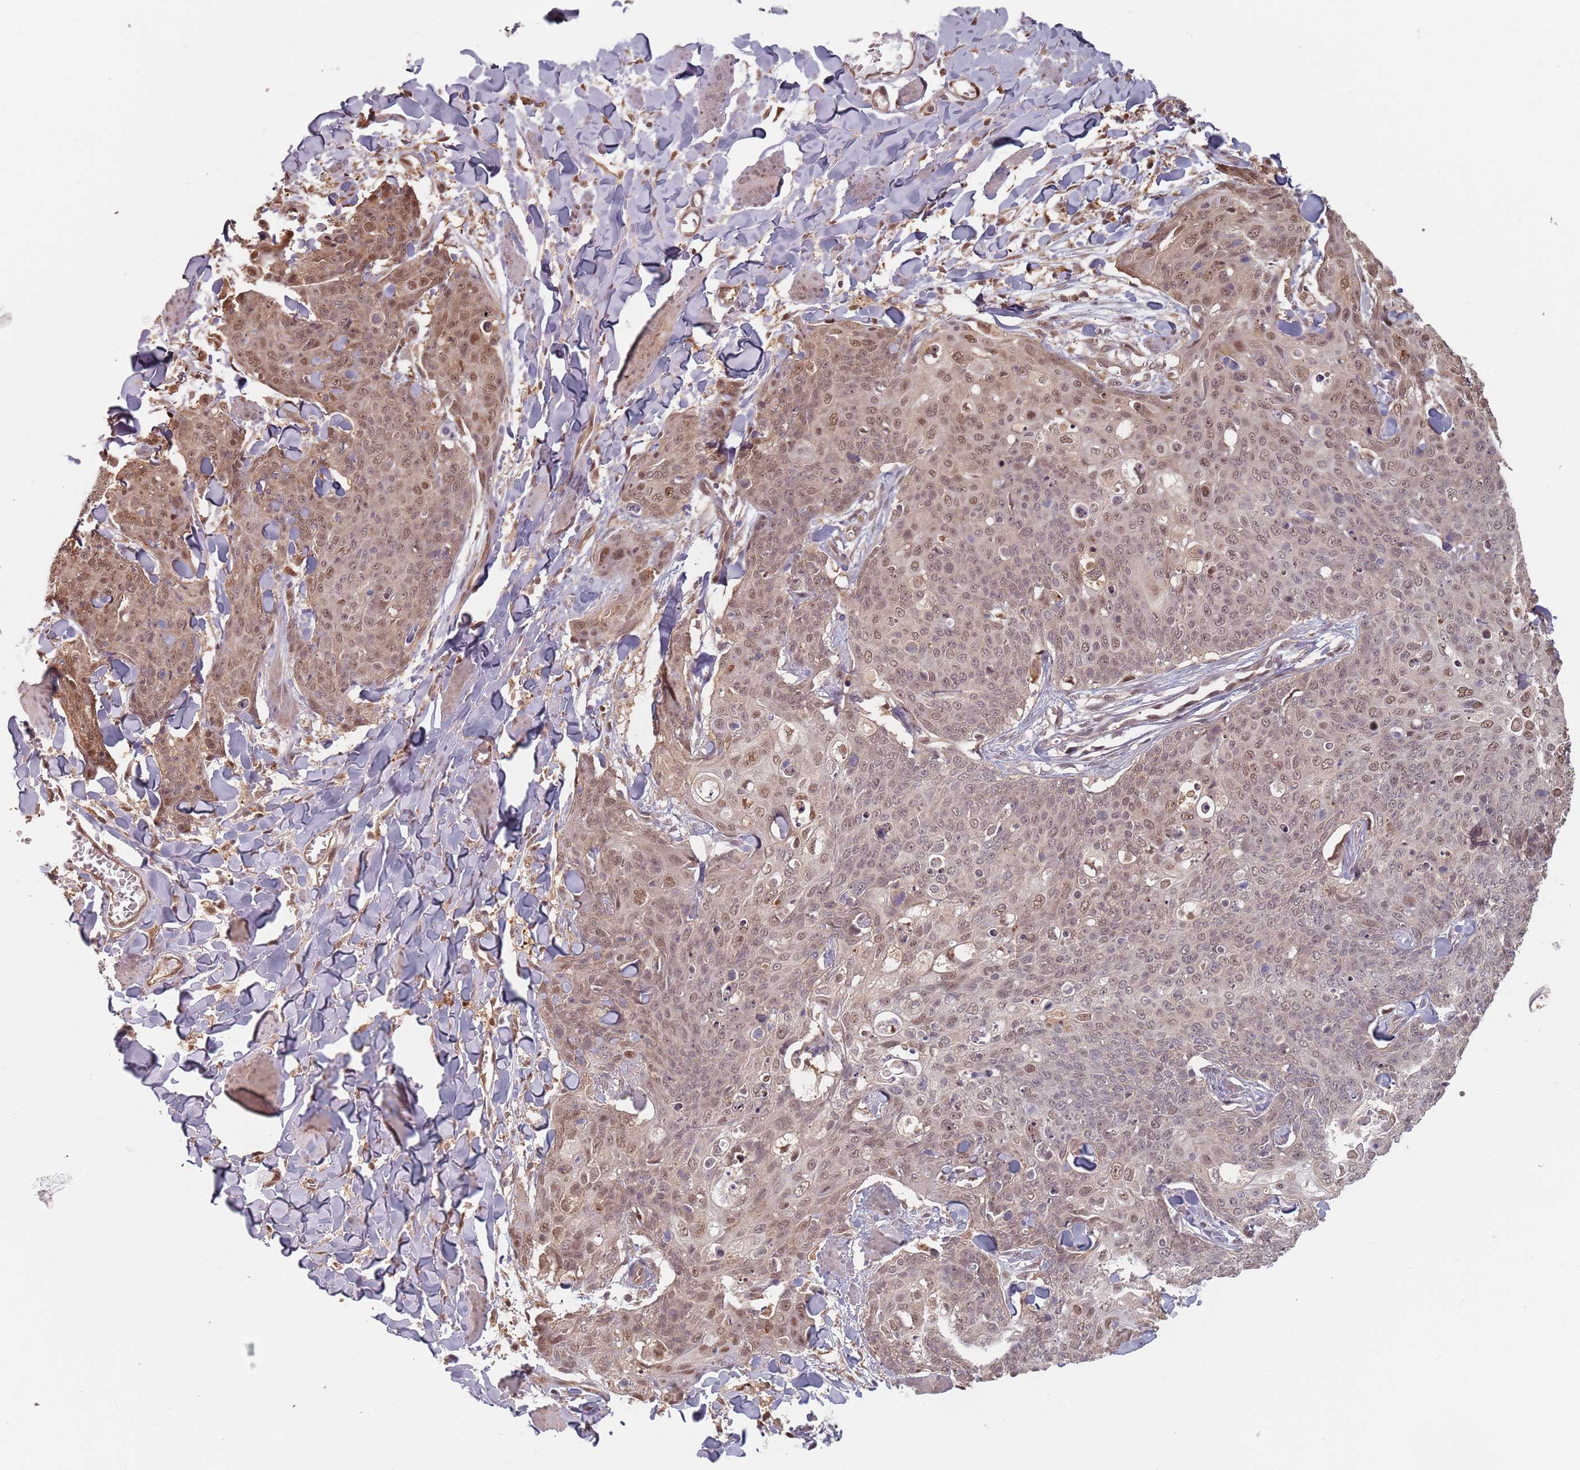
{"staining": {"intensity": "moderate", "quantity": "25%-75%", "location": "nuclear"}, "tissue": "skin cancer", "cell_type": "Tumor cells", "image_type": "cancer", "snomed": [{"axis": "morphology", "description": "Squamous cell carcinoma, NOS"}, {"axis": "topography", "description": "Skin"}, {"axis": "topography", "description": "Vulva"}], "caption": "Skin squamous cell carcinoma stained with a protein marker demonstrates moderate staining in tumor cells.", "gene": "PLSCR5", "patient": {"sex": "female", "age": 85}}